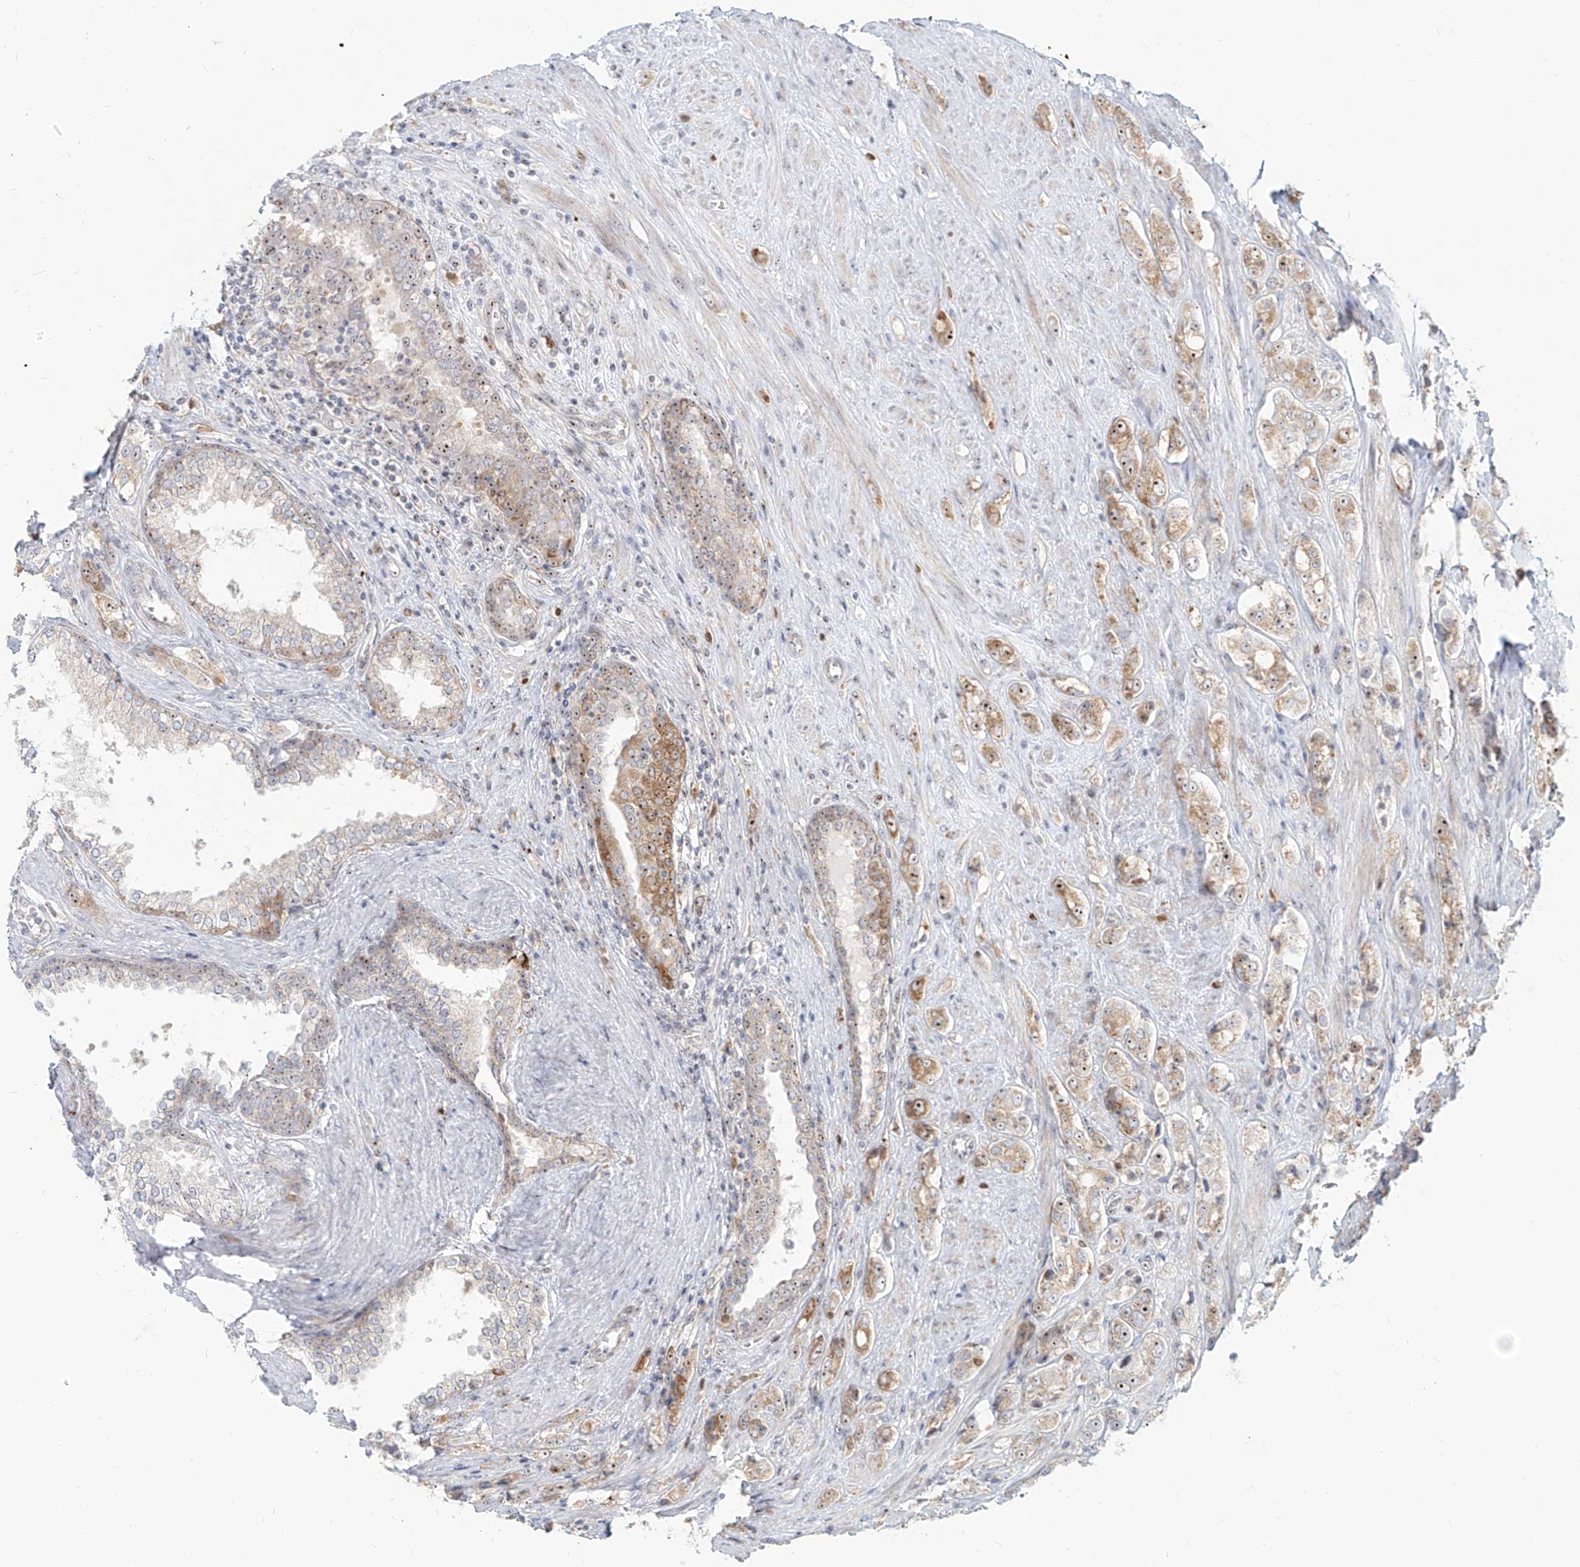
{"staining": {"intensity": "moderate", "quantity": ">75%", "location": "cytoplasmic/membranous,nuclear"}, "tissue": "prostate cancer", "cell_type": "Tumor cells", "image_type": "cancer", "snomed": [{"axis": "morphology", "description": "Adenocarcinoma, High grade"}, {"axis": "topography", "description": "Prostate"}], "caption": "This histopathology image exhibits prostate adenocarcinoma (high-grade) stained with immunohistochemistry to label a protein in brown. The cytoplasmic/membranous and nuclear of tumor cells show moderate positivity for the protein. Nuclei are counter-stained blue.", "gene": "BYSL", "patient": {"sex": "male", "age": 61}}